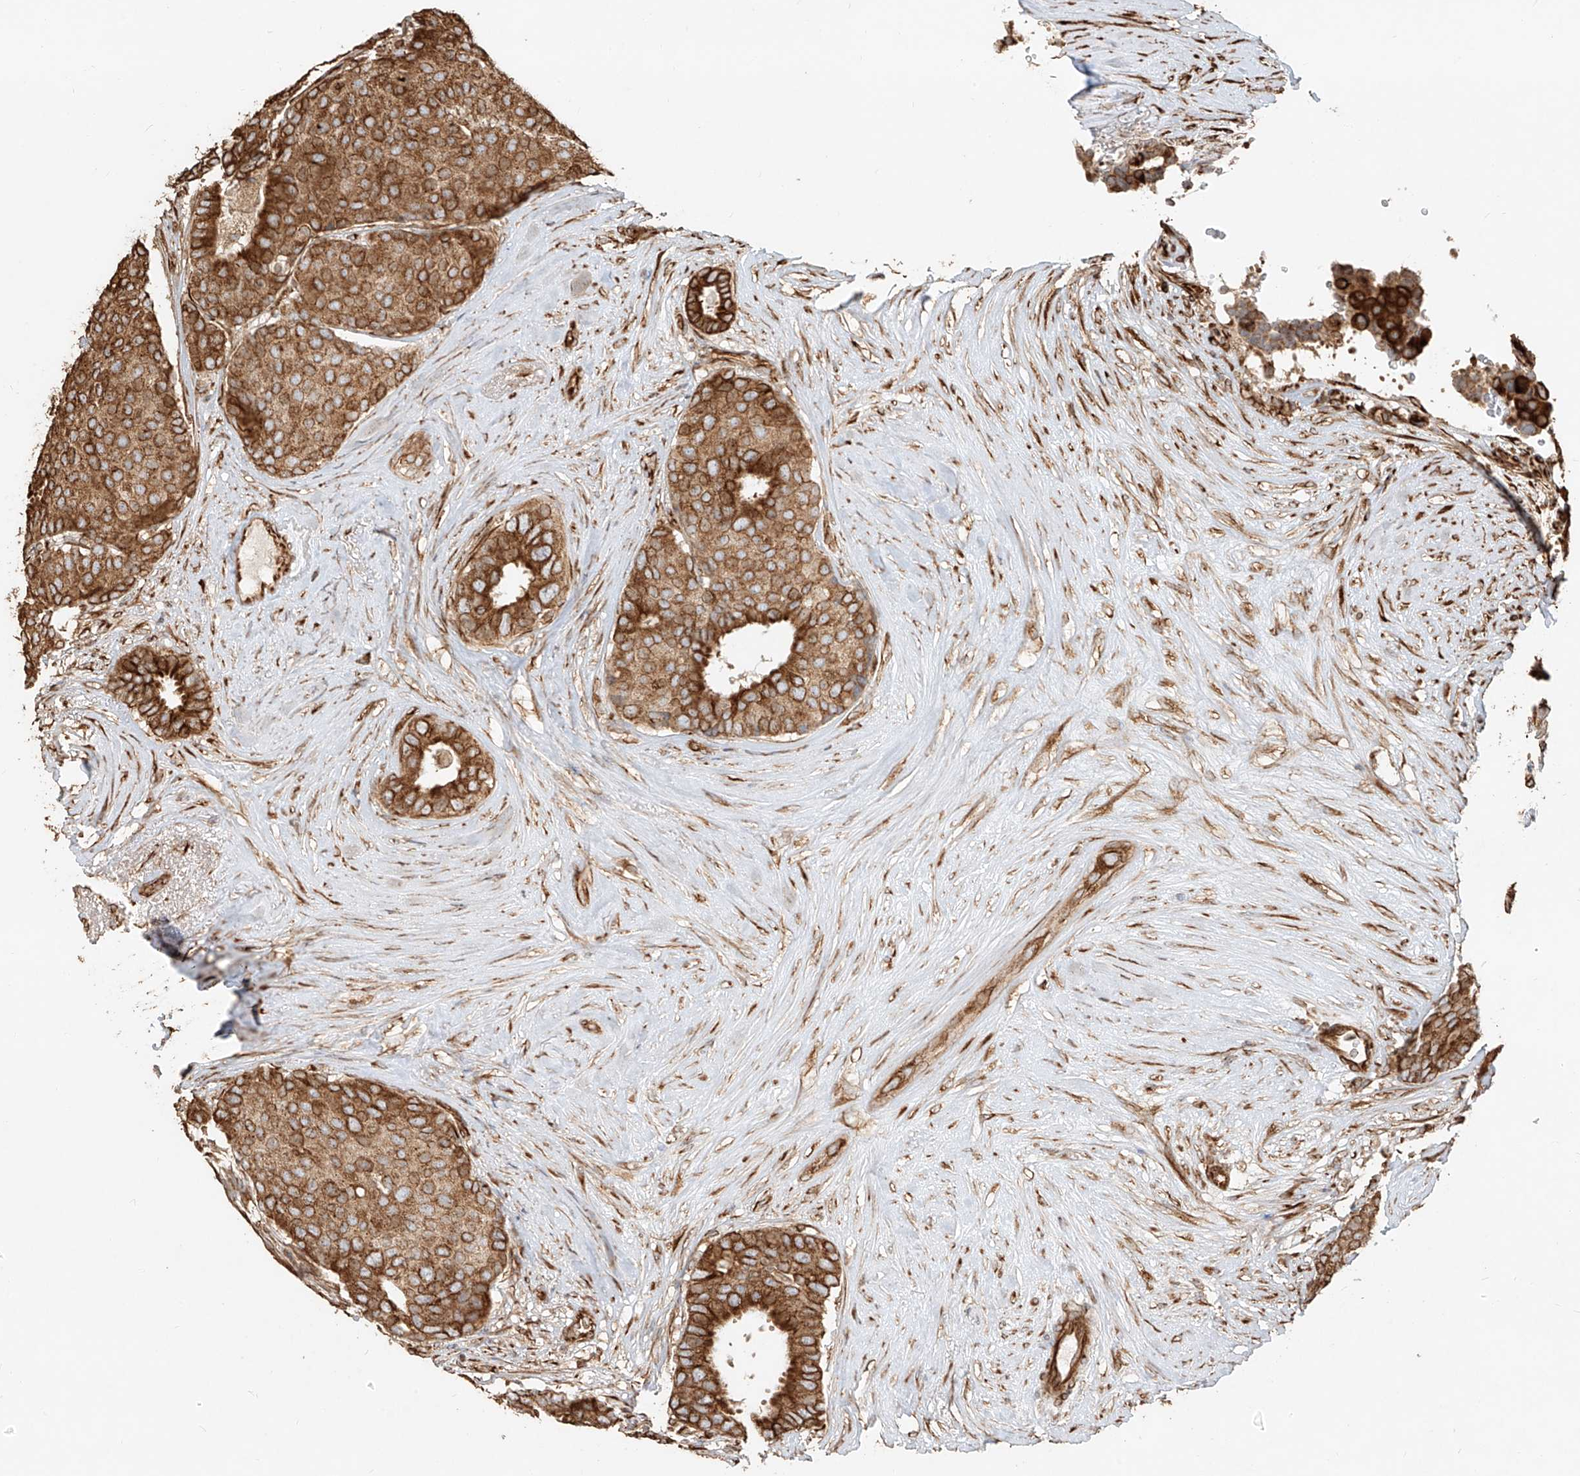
{"staining": {"intensity": "moderate", "quantity": ">75%", "location": "cytoplasmic/membranous"}, "tissue": "breast cancer", "cell_type": "Tumor cells", "image_type": "cancer", "snomed": [{"axis": "morphology", "description": "Duct carcinoma"}, {"axis": "topography", "description": "Breast"}], "caption": "Brown immunohistochemical staining in human breast cancer shows moderate cytoplasmic/membranous staining in about >75% of tumor cells.", "gene": "EFNB1", "patient": {"sex": "female", "age": 75}}